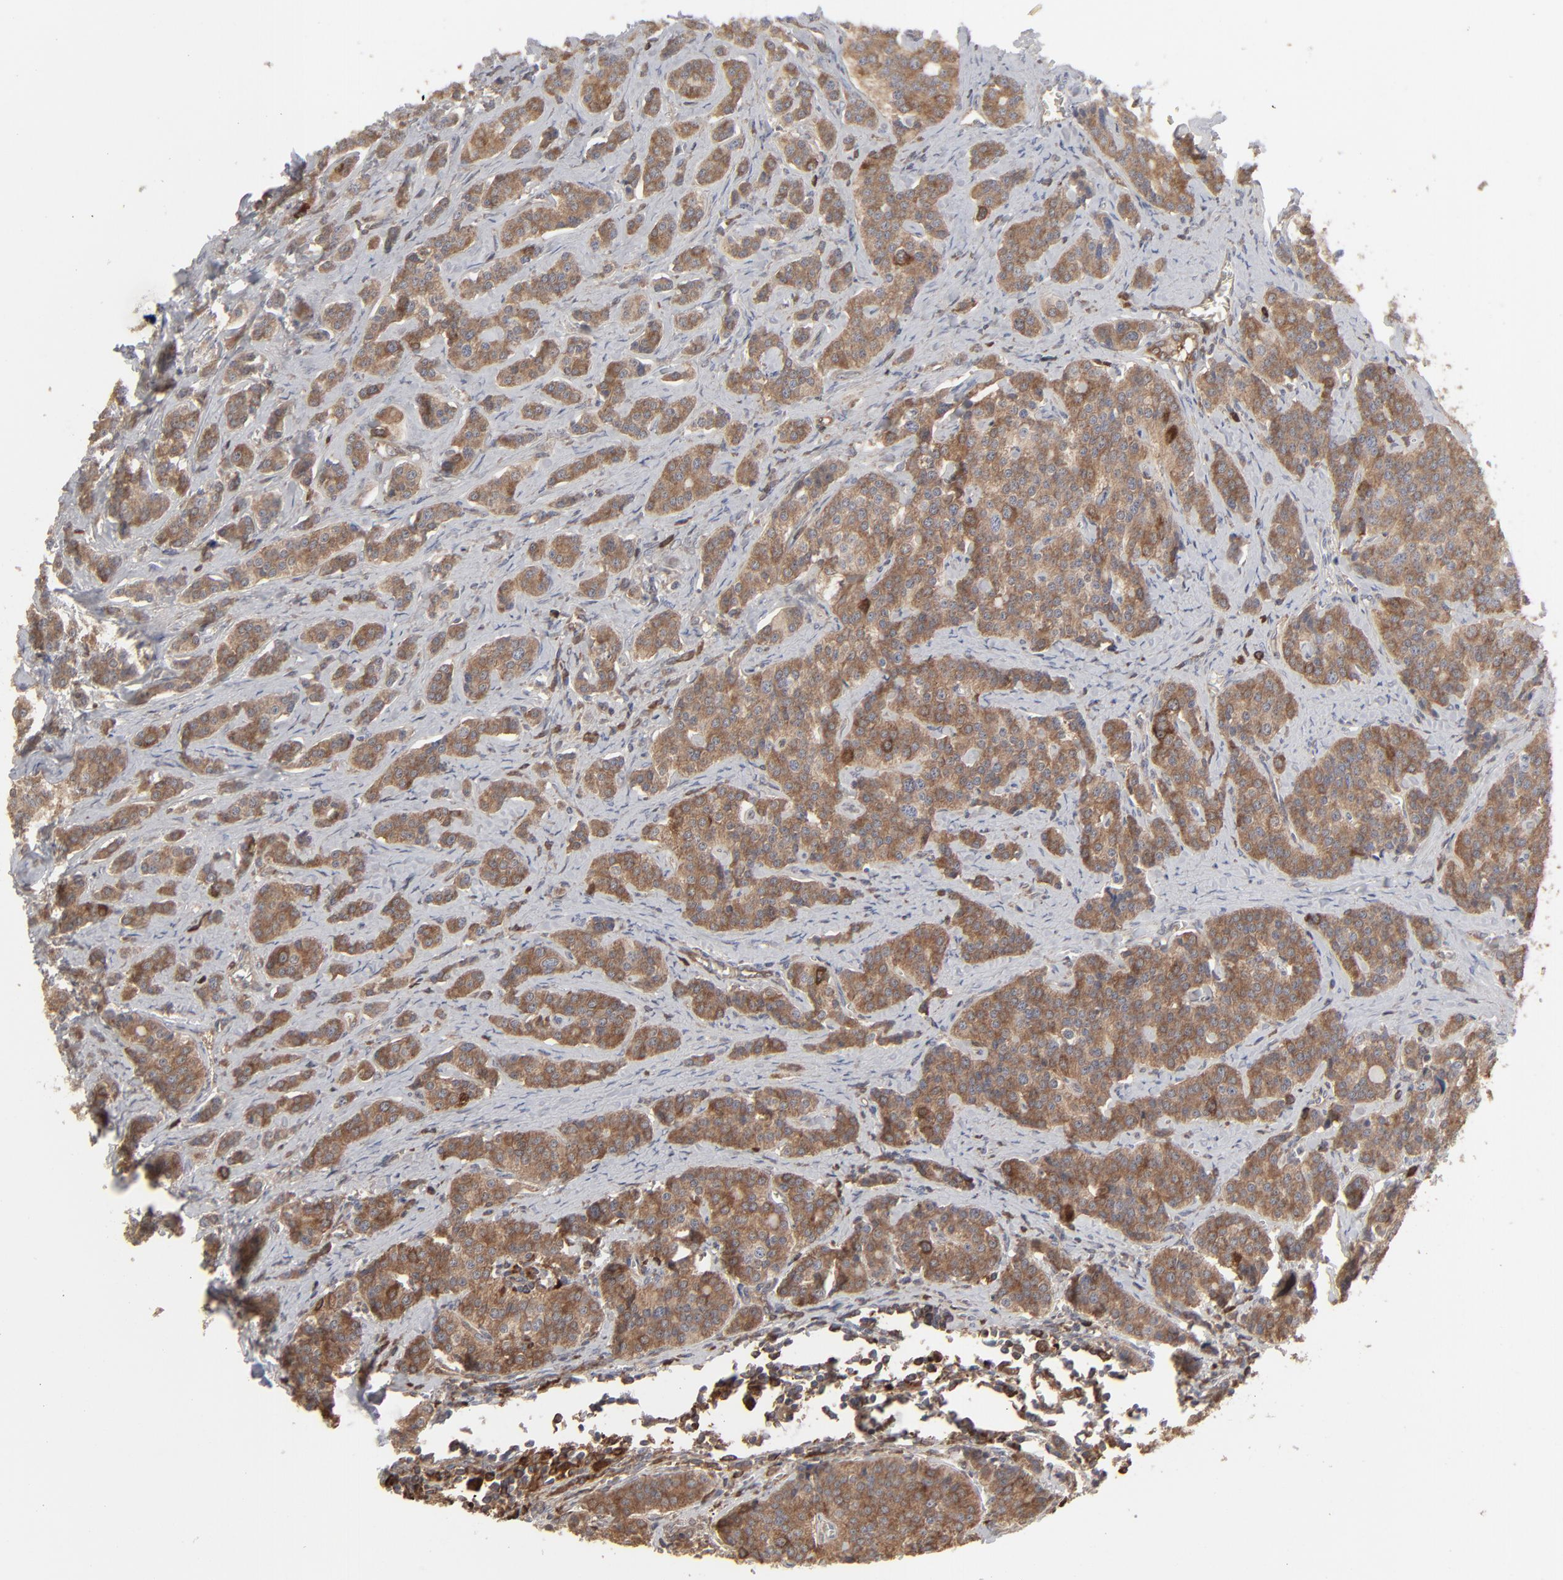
{"staining": {"intensity": "strong", "quantity": ">75%", "location": "cytoplasmic/membranous"}, "tissue": "carcinoid", "cell_type": "Tumor cells", "image_type": "cancer", "snomed": [{"axis": "morphology", "description": "Carcinoid, malignant, NOS"}, {"axis": "topography", "description": "Small intestine"}], "caption": "IHC micrograph of carcinoid stained for a protein (brown), which exhibits high levels of strong cytoplasmic/membranous expression in about >75% of tumor cells.", "gene": "NME1-NME2", "patient": {"sex": "male", "age": 63}}